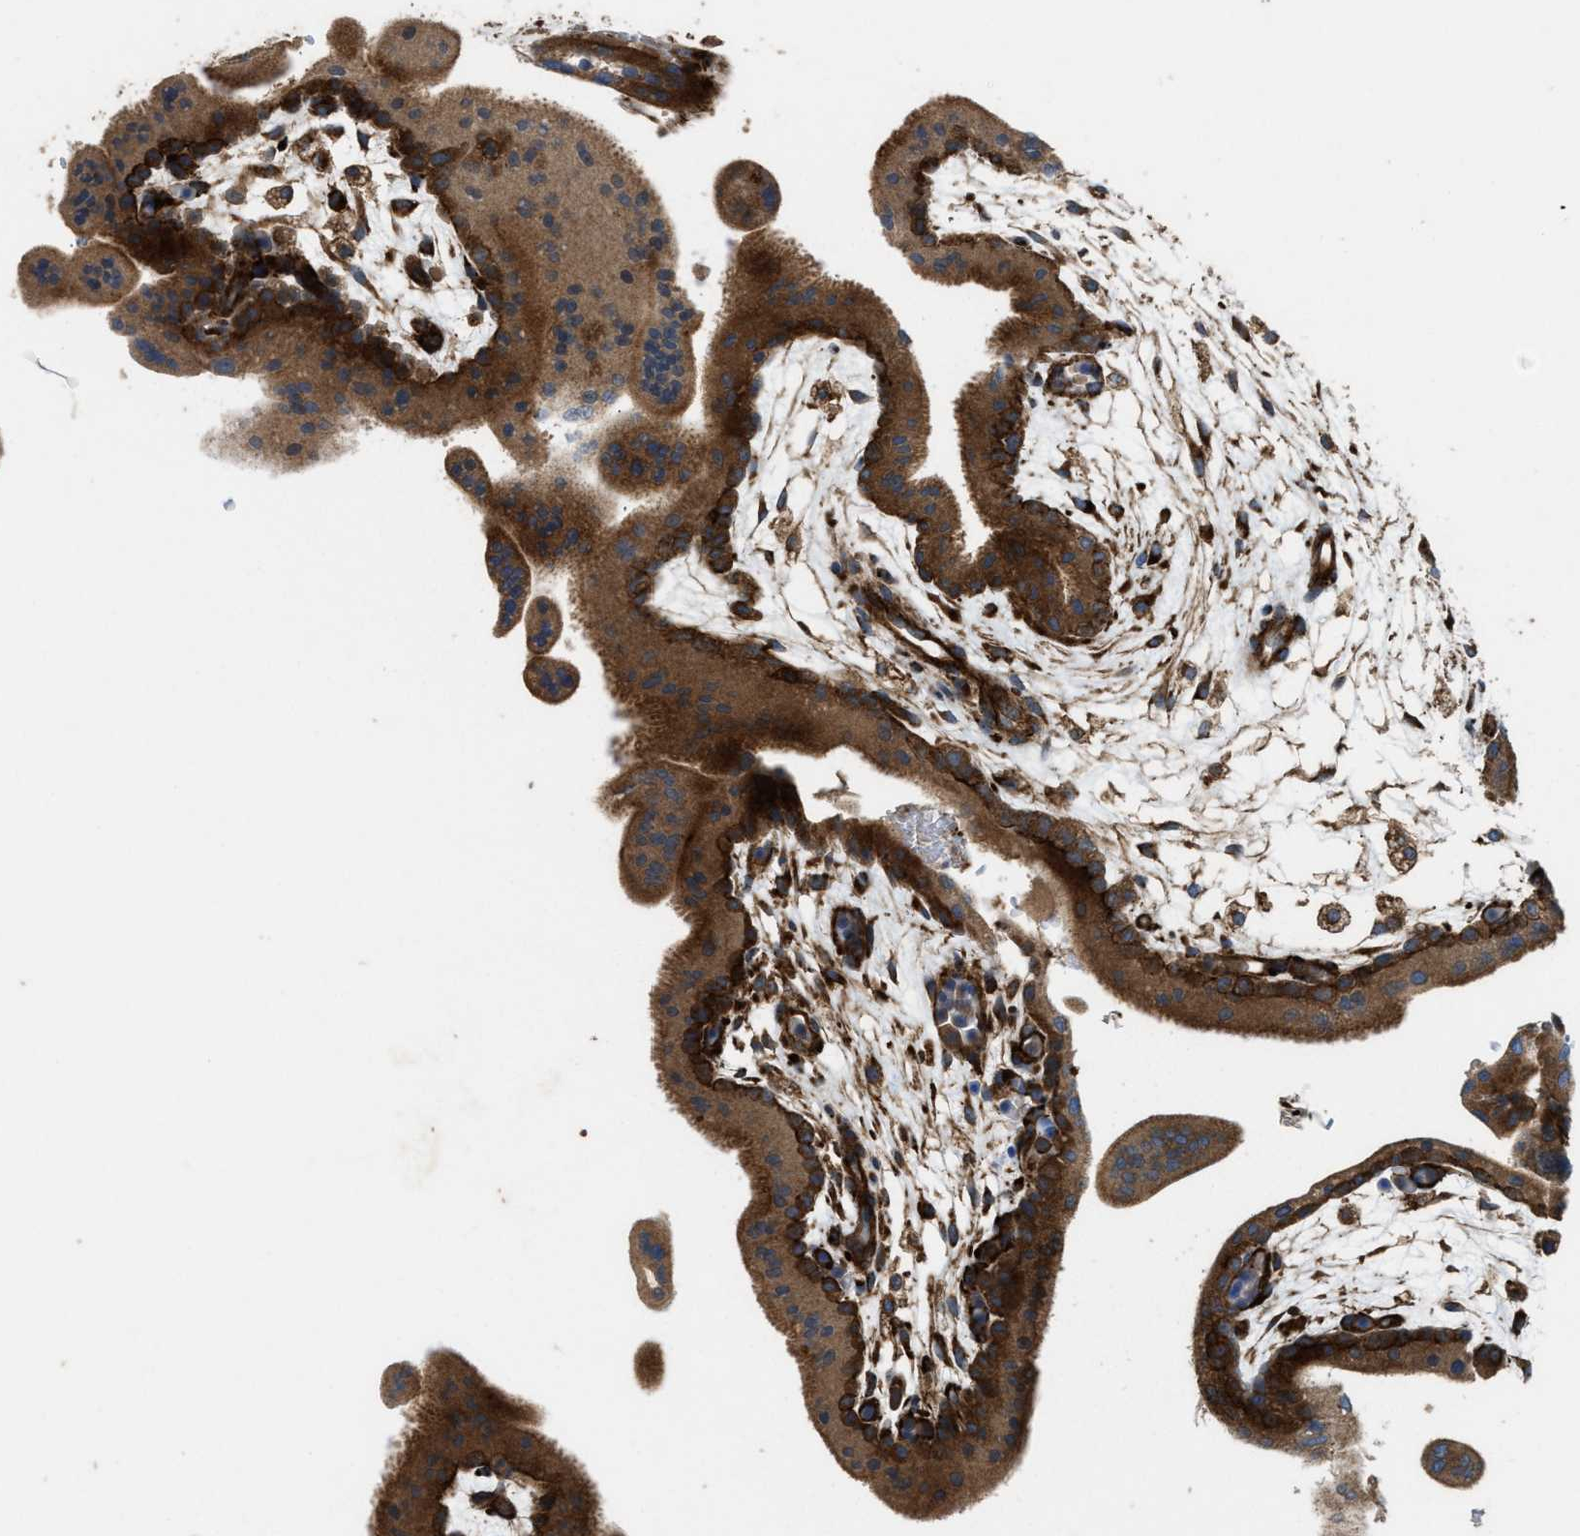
{"staining": {"intensity": "strong", "quantity": ">75%", "location": "cytoplasmic/membranous"}, "tissue": "placenta", "cell_type": "Decidual cells", "image_type": "normal", "snomed": [{"axis": "morphology", "description": "Normal tissue, NOS"}, {"axis": "topography", "description": "Placenta"}], "caption": "Immunohistochemistry micrograph of normal human placenta stained for a protein (brown), which exhibits high levels of strong cytoplasmic/membranous positivity in approximately >75% of decidual cells.", "gene": "EGLN1", "patient": {"sex": "female", "age": 35}}